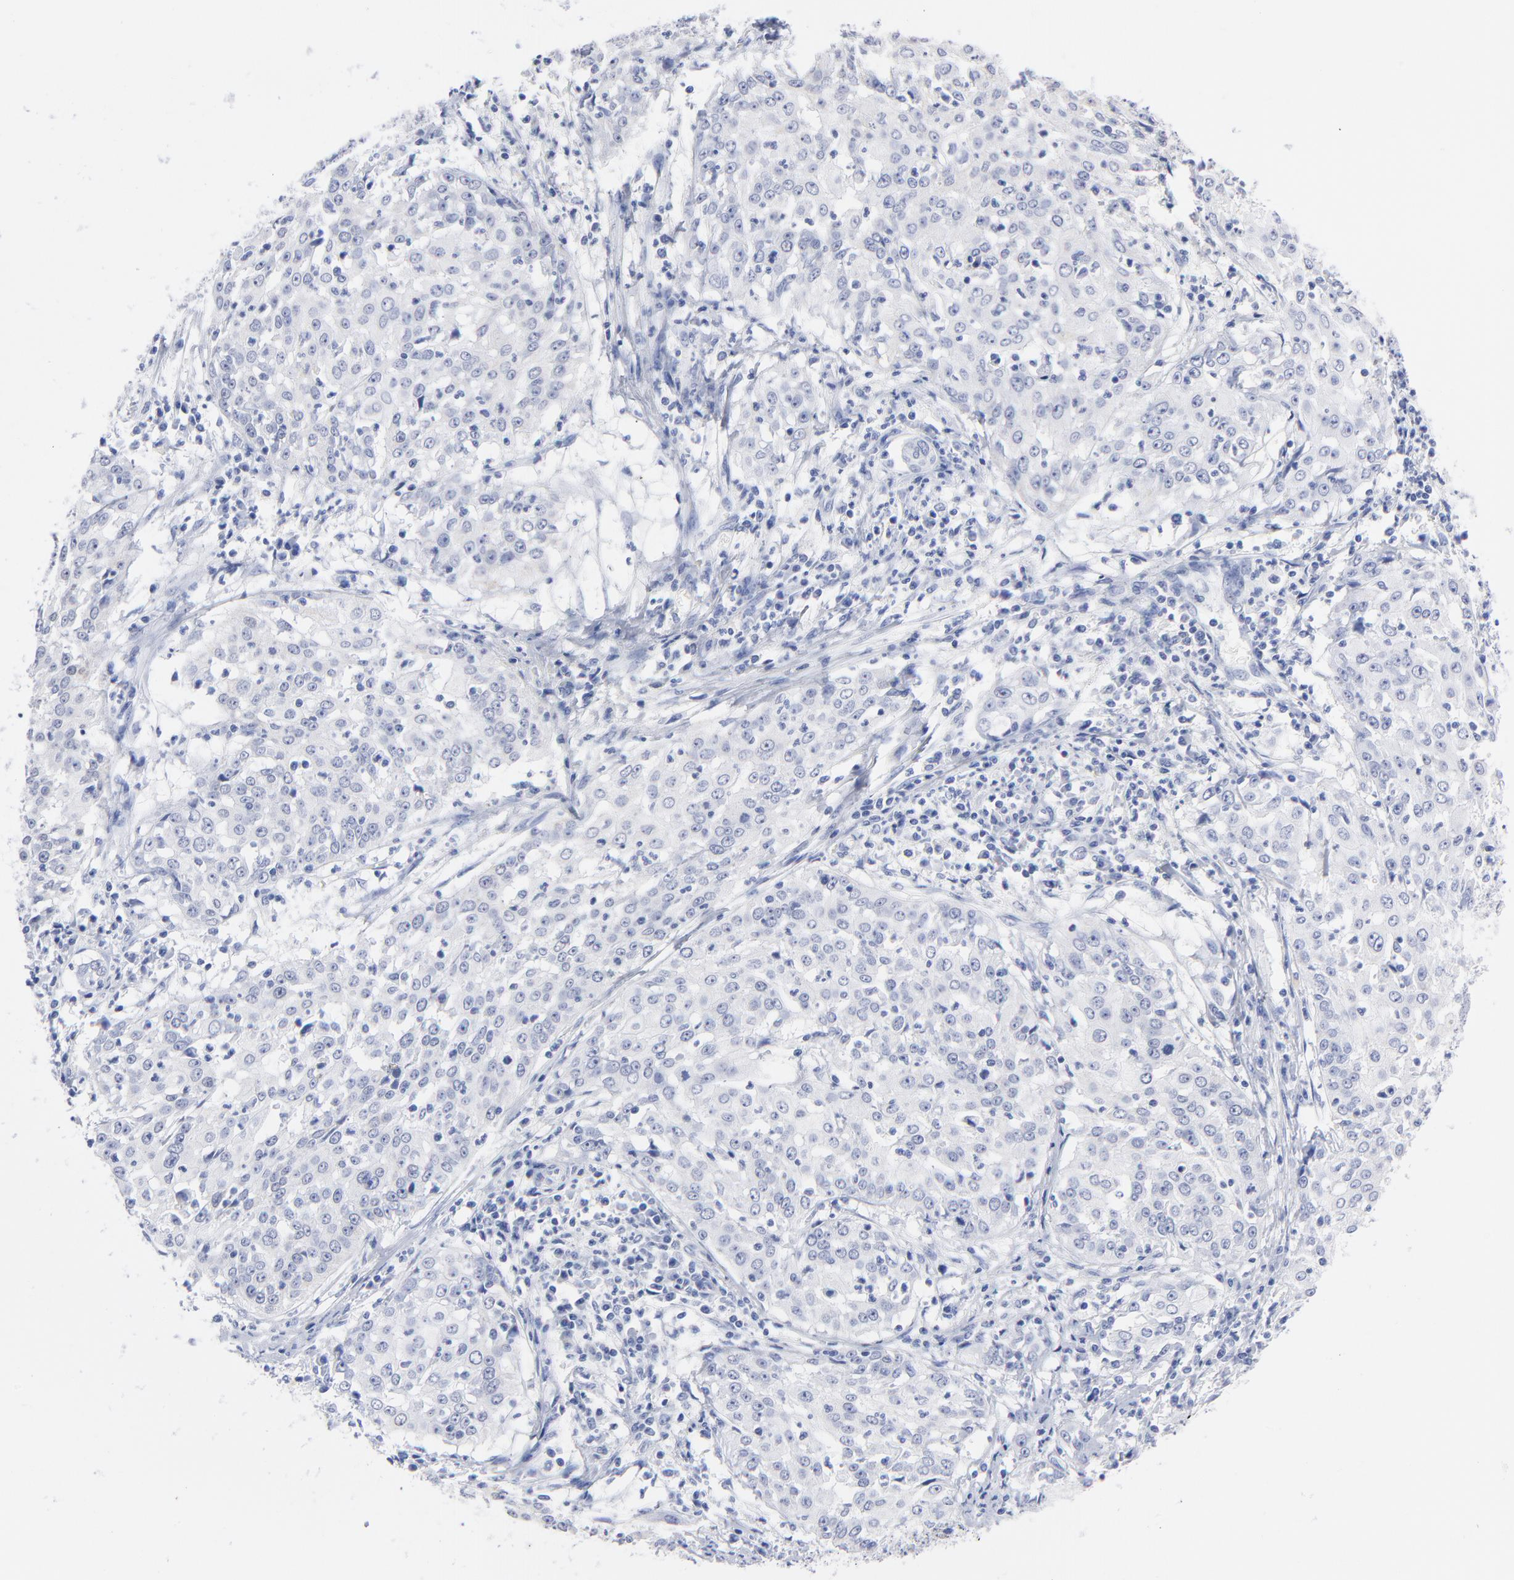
{"staining": {"intensity": "negative", "quantity": "none", "location": "none"}, "tissue": "cervical cancer", "cell_type": "Tumor cells", "image_type": "cancer", "snomed": [{"axis": "morphology", "description": "Squamous cell carcinoma, NOS"}, {"axis": "topography", "description": "Cervix"}], "caption": "This is a micrograph of IHC staining of squamous cell carcinoma (cervical), which shows no staining in tumor cells. (DAB IHC, high magnification).", "gene": "ACY1", "patient": {"sex": "female", "age": 39}}